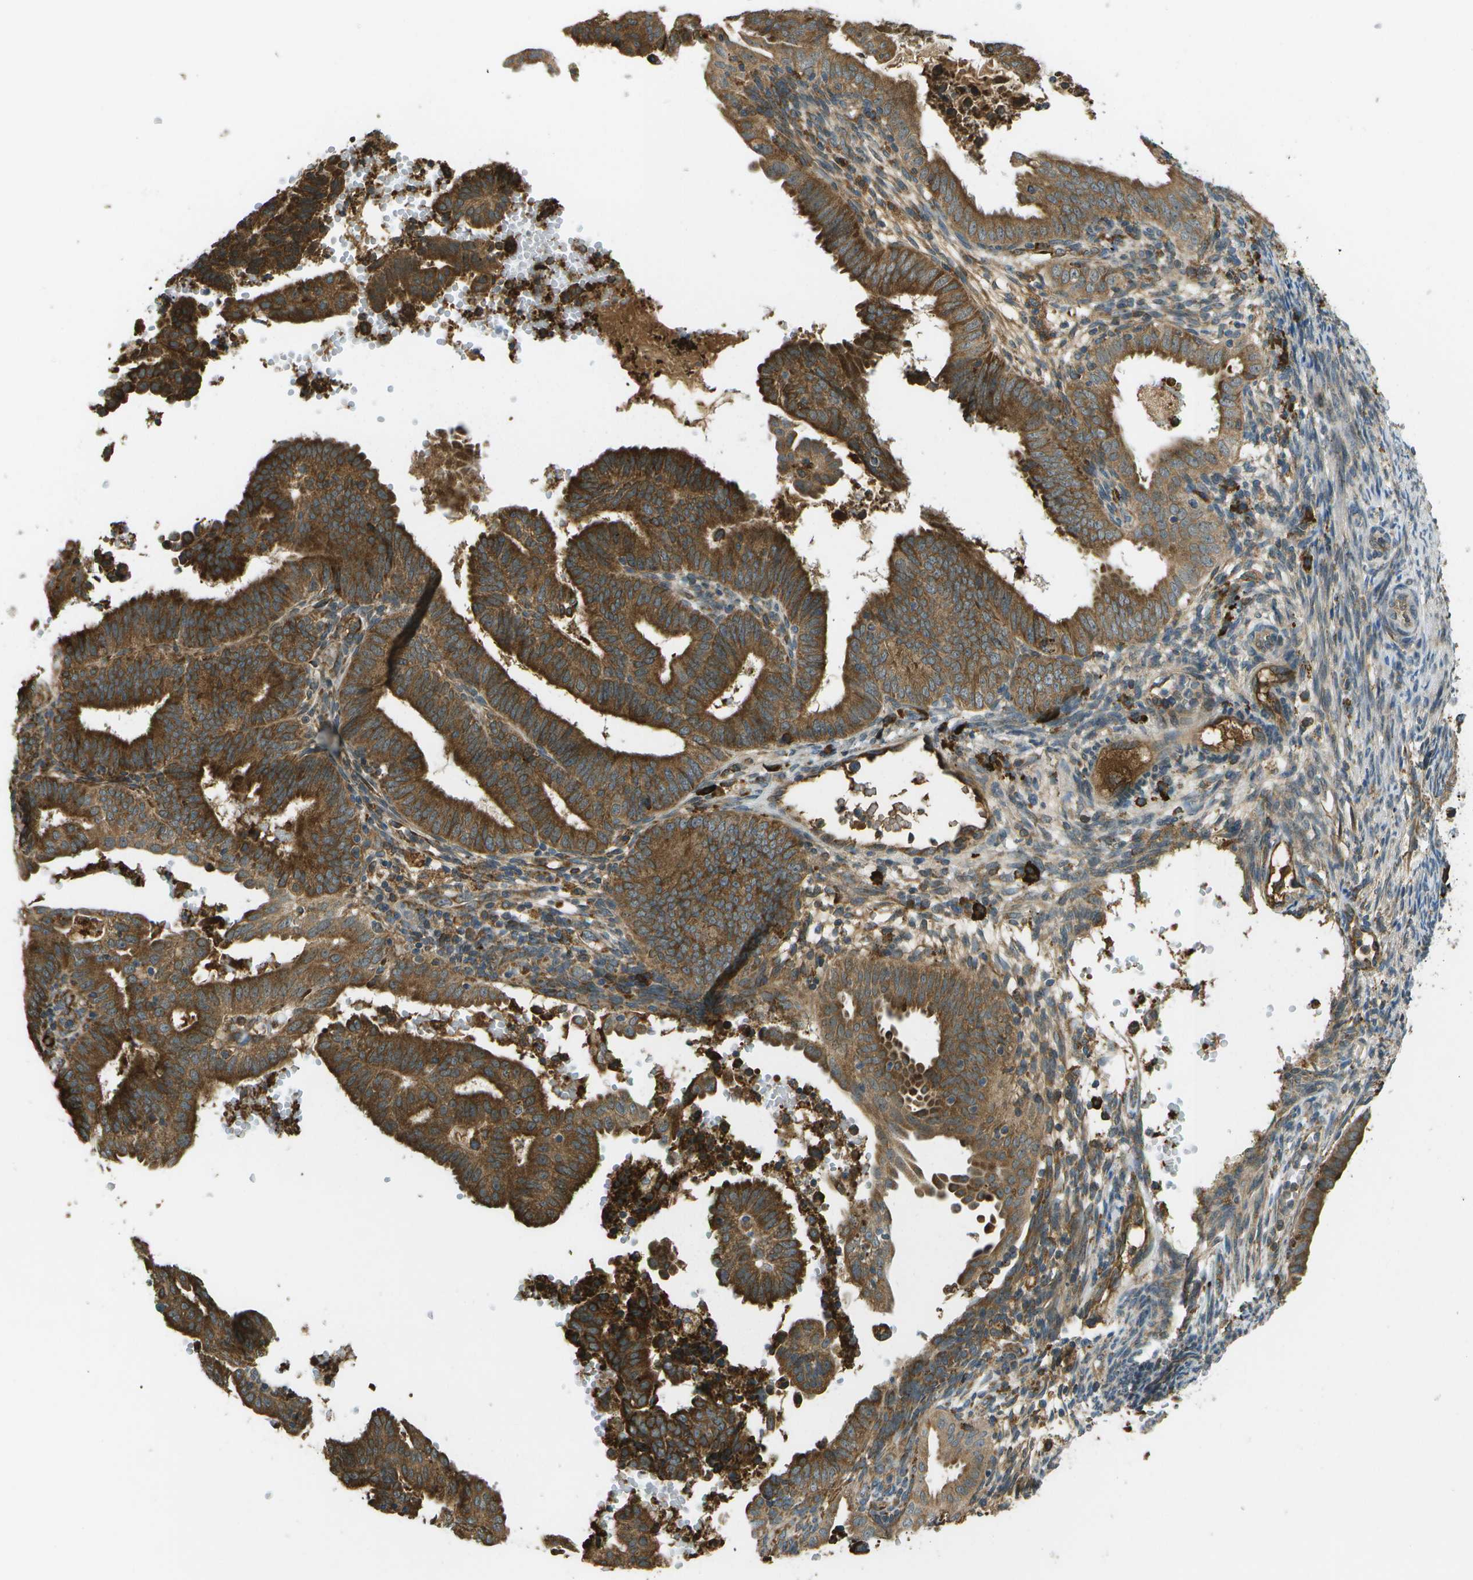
{"staining": {"intensity": "strong", "quantity": ">75%", "location": "cytoplasmic/membranous"}, "tissue": "endometrial cancer", "cell_type": "Tumor cells", "image_type": "cancer", "snomed": [{"axis": "morphology", "description": "Adenocarcinoma, NOS"}, {"axis": "topography", "description": "Endometrium"}], "caption": "Tumor cells show high levels of strong cytoplasmic/membranous staining in about >75% of cells in human endometrial cancer (adenocarcinoma).", "gene": "USP30", "patient": {"sex": "female", "age": 58}}